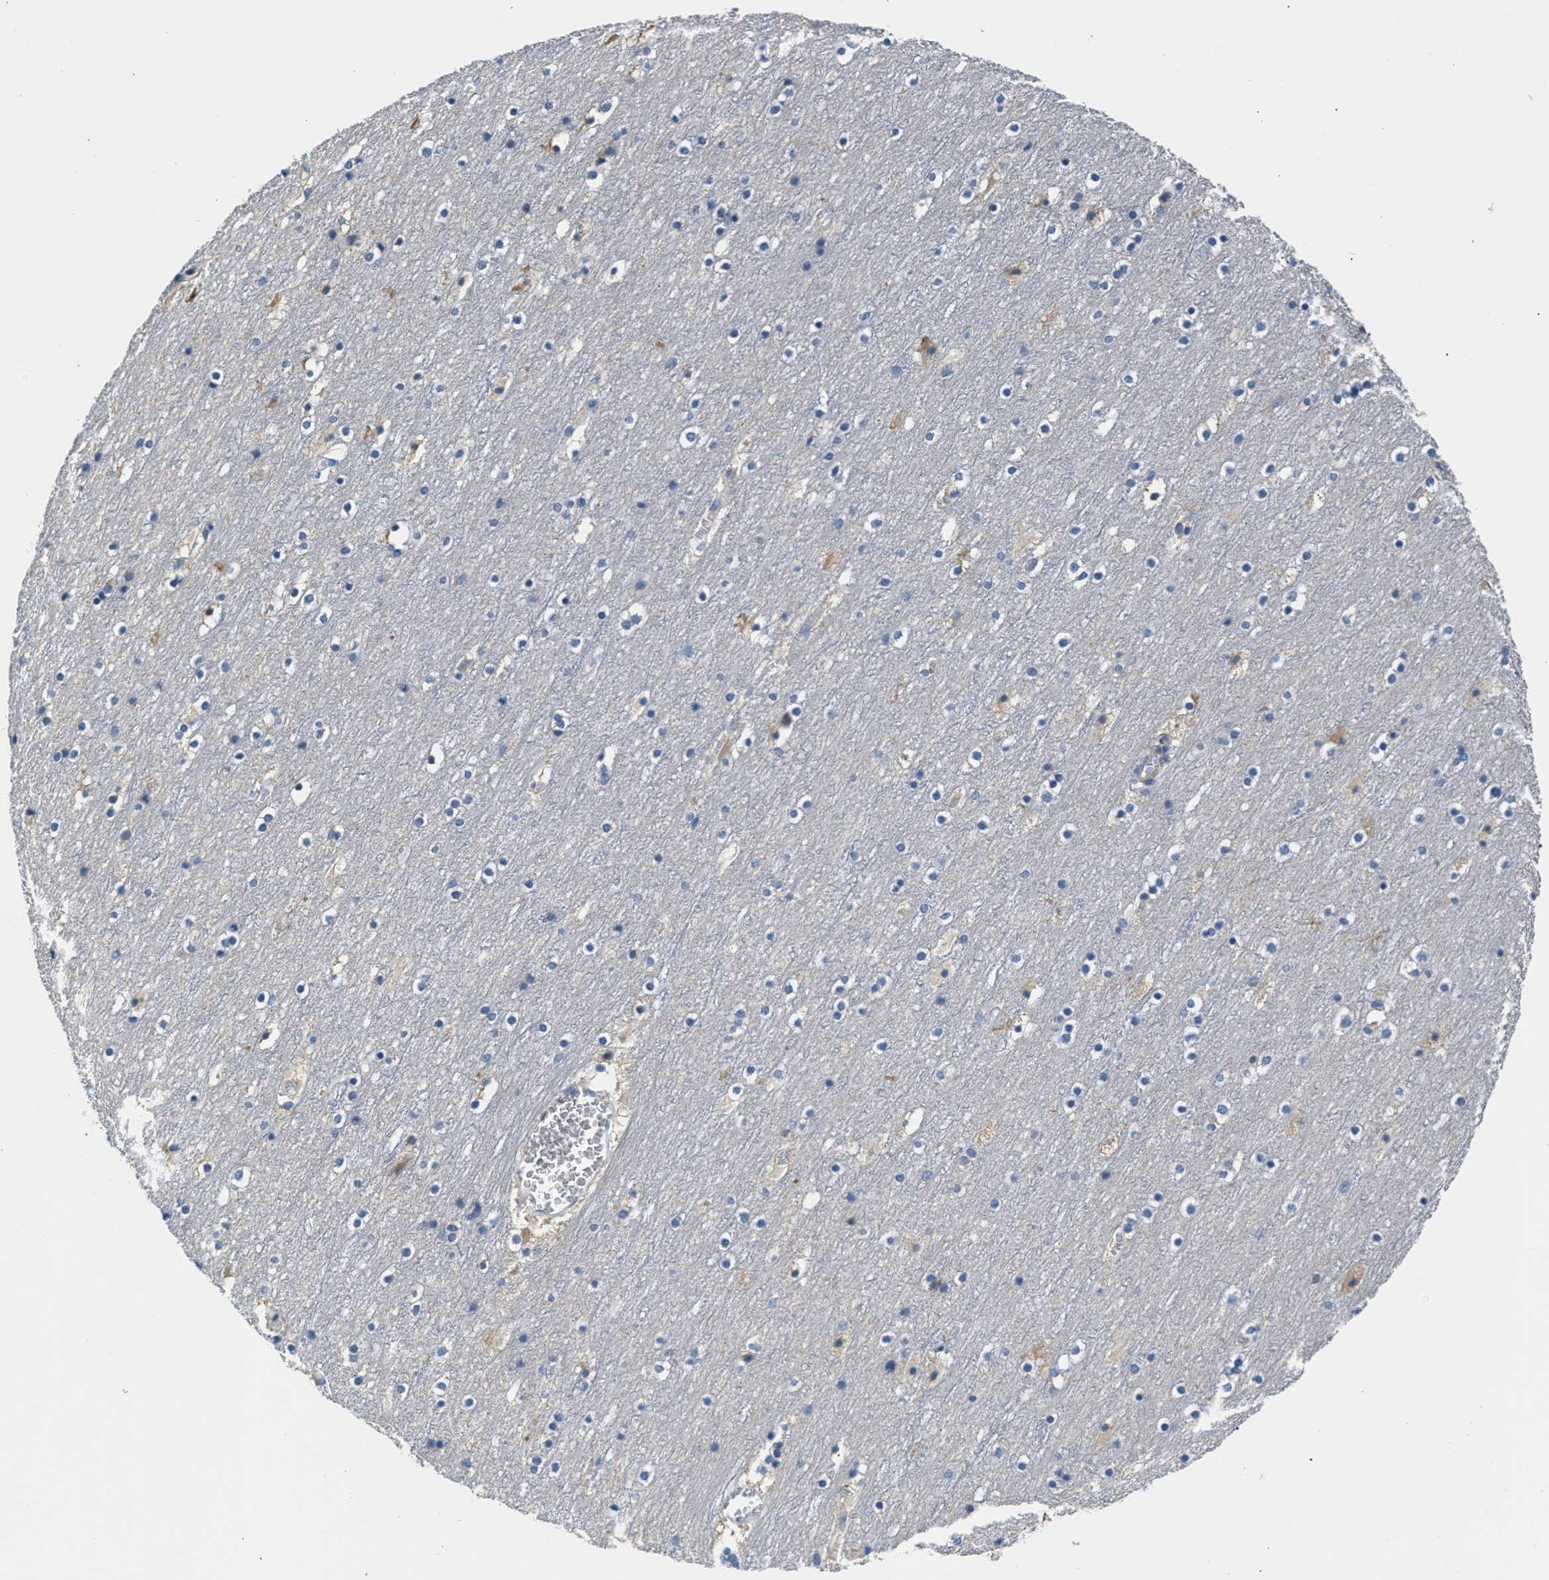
{"staining": {"intensity": "weak", "quantity": "<25%", "location": "cytoplasmic/membranous"}, "tissue": "cerebral cortex", "cell_type": "Endothelial cells", "image_type": "normal", "snomed": [{"axis": "morphology", "description": "Normal tissue, NOS"}, {"axis": "topography", "description": "Cerebral cortex"}], "caption": "Protein analysis of benign cerebral cortex demonstrates no significant staining in endothelial cells.", "gene": "CDRT4", "patient": {"sex": "male", "age": 45}}